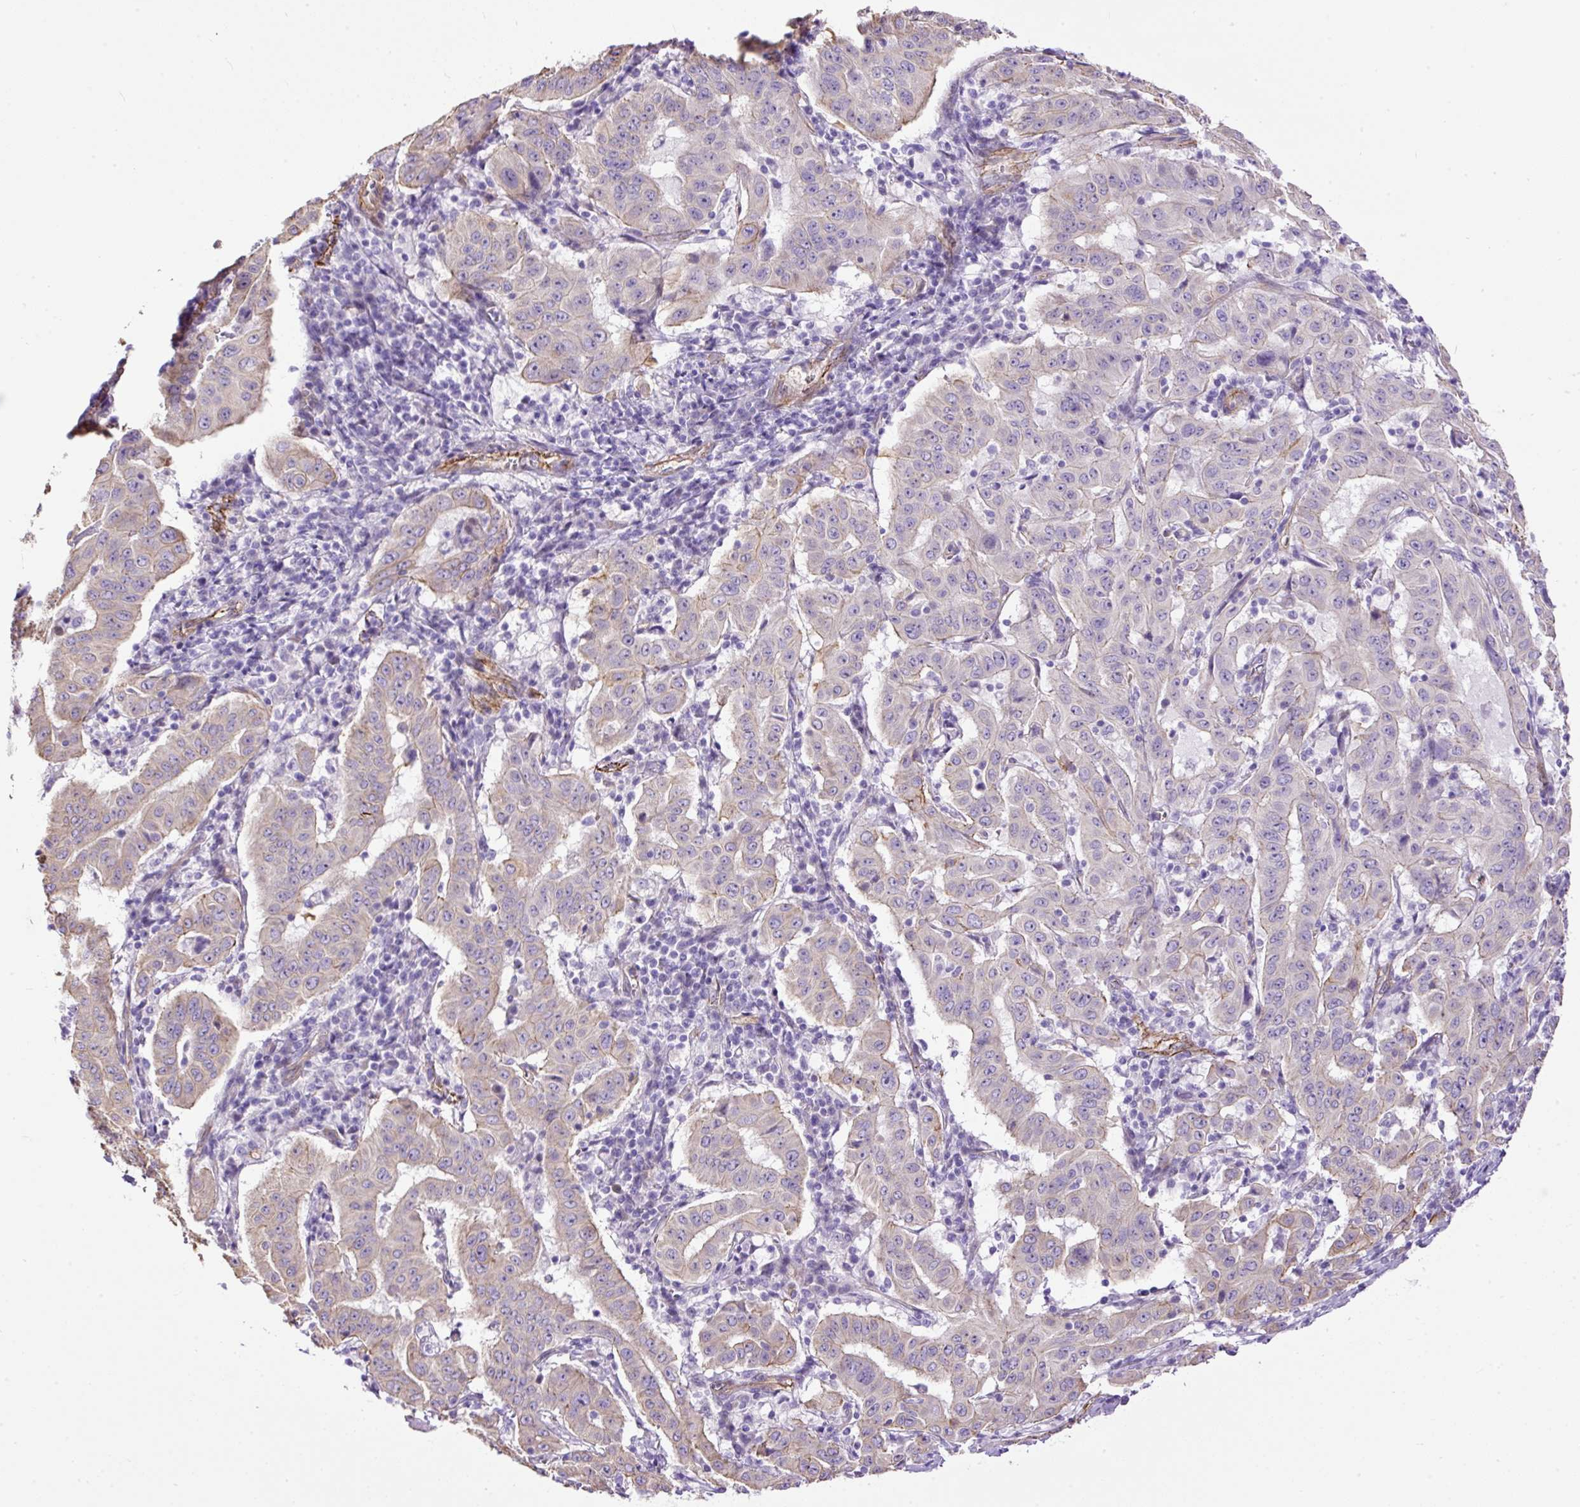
{"staining": {"intensity": "negative", "quantity": "none", "location": "none"}, "tissue": "pancreatic cancer", "cell_type": "Tumor cells", "image_type": "cancer", "snomed": [{"axis": "morphology", "description": "Adenocarcinoma, NOS"}, {"axis": "topography", "description": "Pancreas"}], "caption": "Tumor cells show no significant protein staining in pancreatic cancer (adenocarcinoma).", "gene": "MAGEB16", "patient": {"sex": "male", "age": 63}}